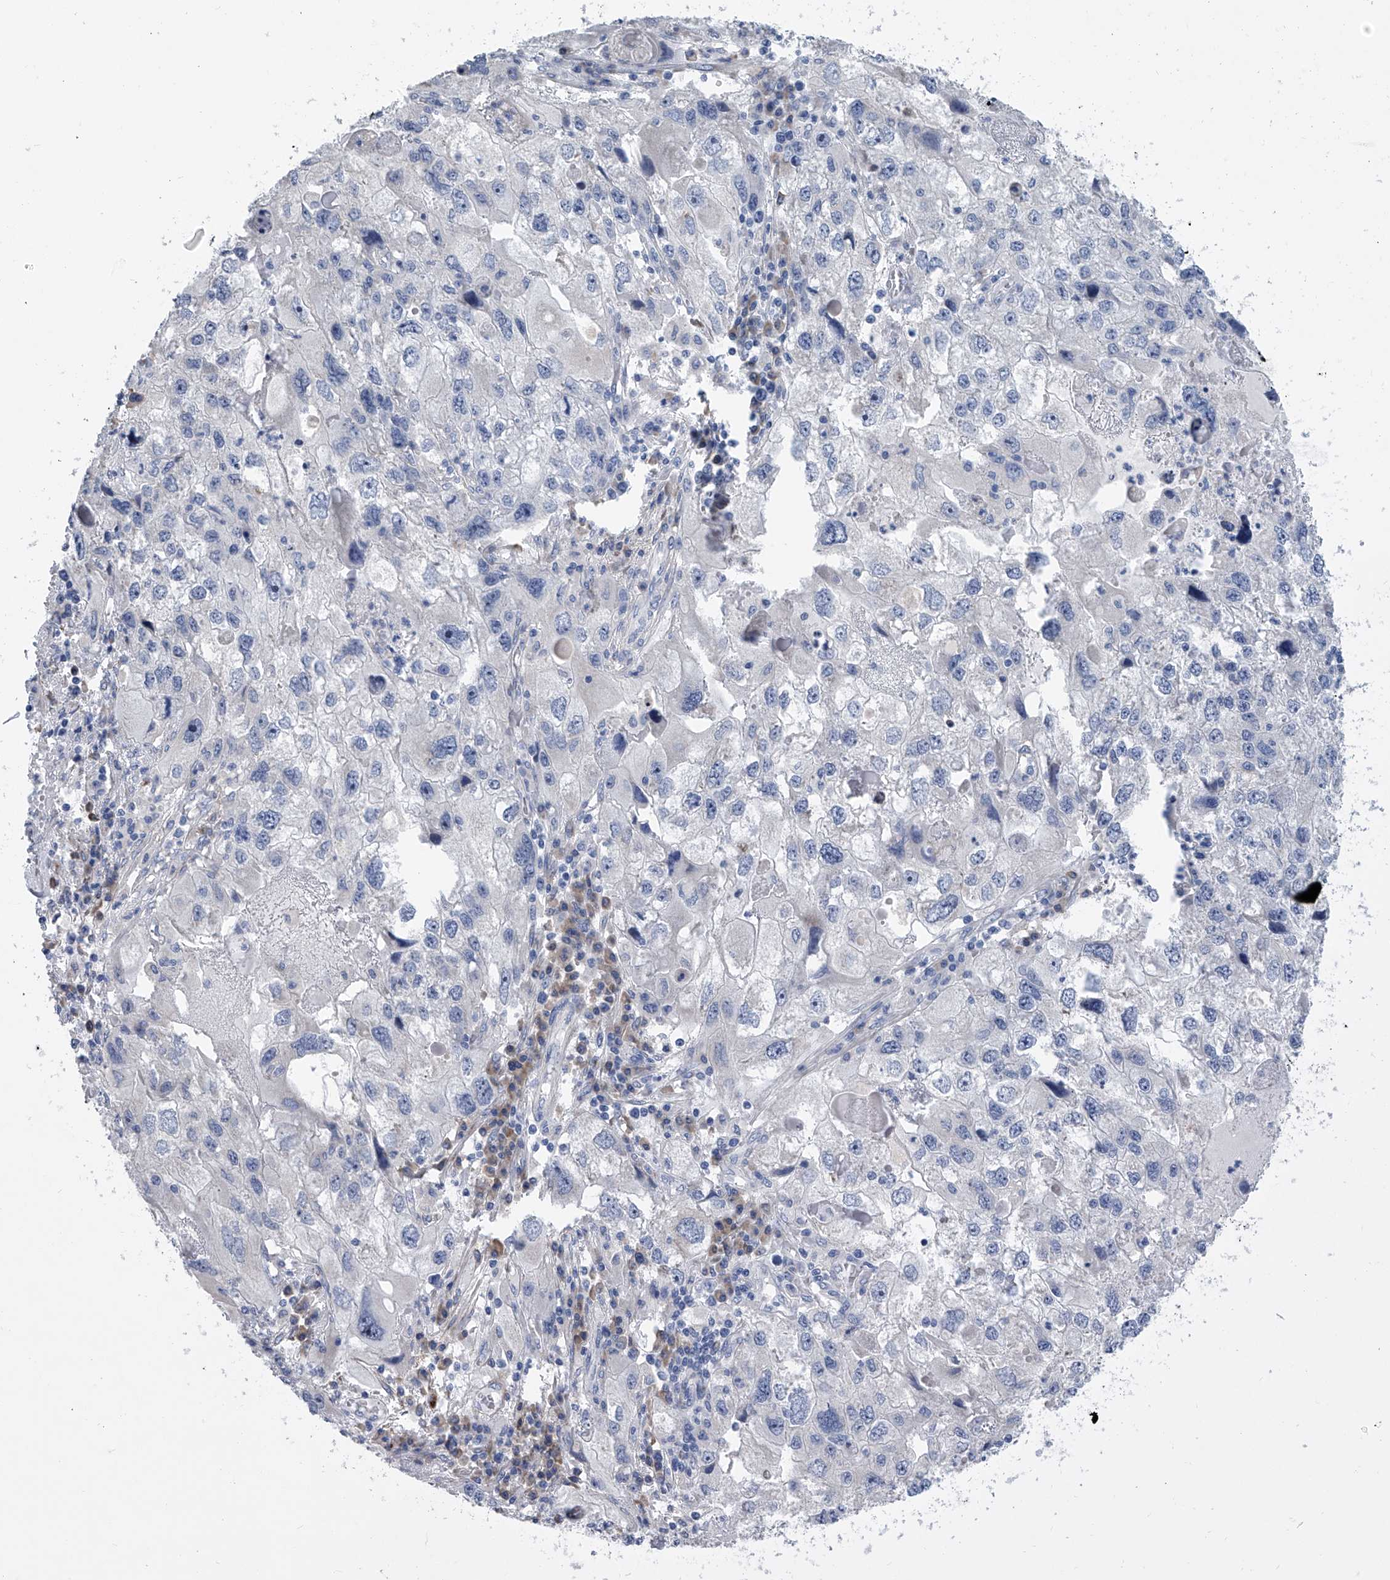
{"staining": {"intensity": "negative", "quantity": "none", "location": "none"}, "tissue": "endometrial cancer", "cell_type": "Tumor cells", "image_type": "cancer", "snomed": [{"axis": "morphology", "description": "Adenocarcinoma, NOS"}, {"axis": "topography", "description": "Endometrium"}], "caption": "A high-resolution histopathology image shows immunohistochemistry staining of endometrial adenocarcinoma, which reveals no significant staining in tumor cells. (DAB (3,3'-diaminobenzidine) immunohistochemistry (IHC) with hematoxylin counter stain).", "gene": "ALG14", "patient": {"sex": "female", "age": 49}}